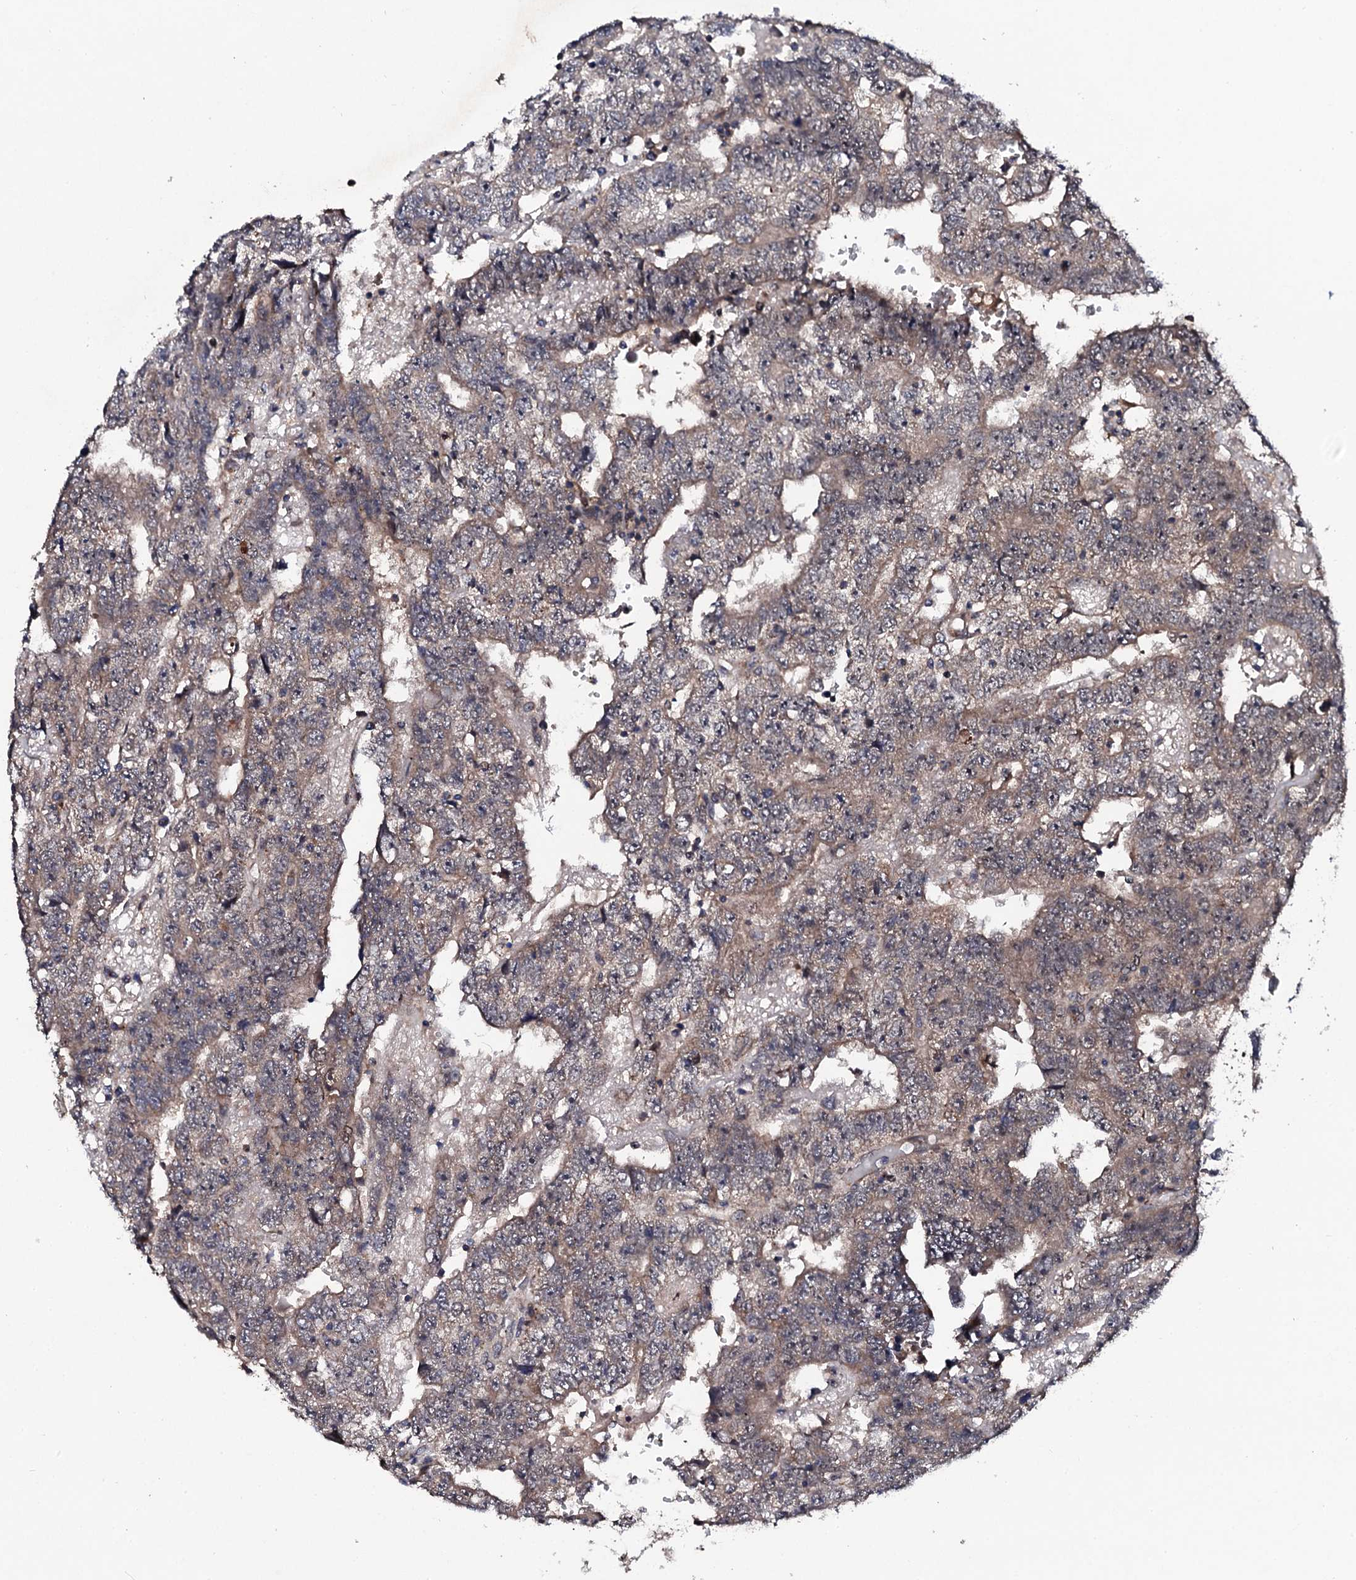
{"staining": {"intensity": "weak", "quantity": "25%-75%", "location": "cytoplasmic/membranous,nuclear"}, "tissue": "testis cancer", "cell_type": "Tumor cells", "image_type": "cancer", "snomed": [{"axis": "morphology", "description": "Carcinoma, Embryonal, NOS"}, {"axis": "topography", "description": "Testis"}], "caption": "The histopathology image demonstrates immunohistochemical staining of testis embryonal carcinoma. There is weak cytoplasmic/membranous and nuclear positivity is seen in approximately 25%-75% of tumor cells. Ihc stains the protein of interest in brown and the nuclei are stained blue.", "gene": "IP6K1", "patient": {"sex": "male", "age": 25}}